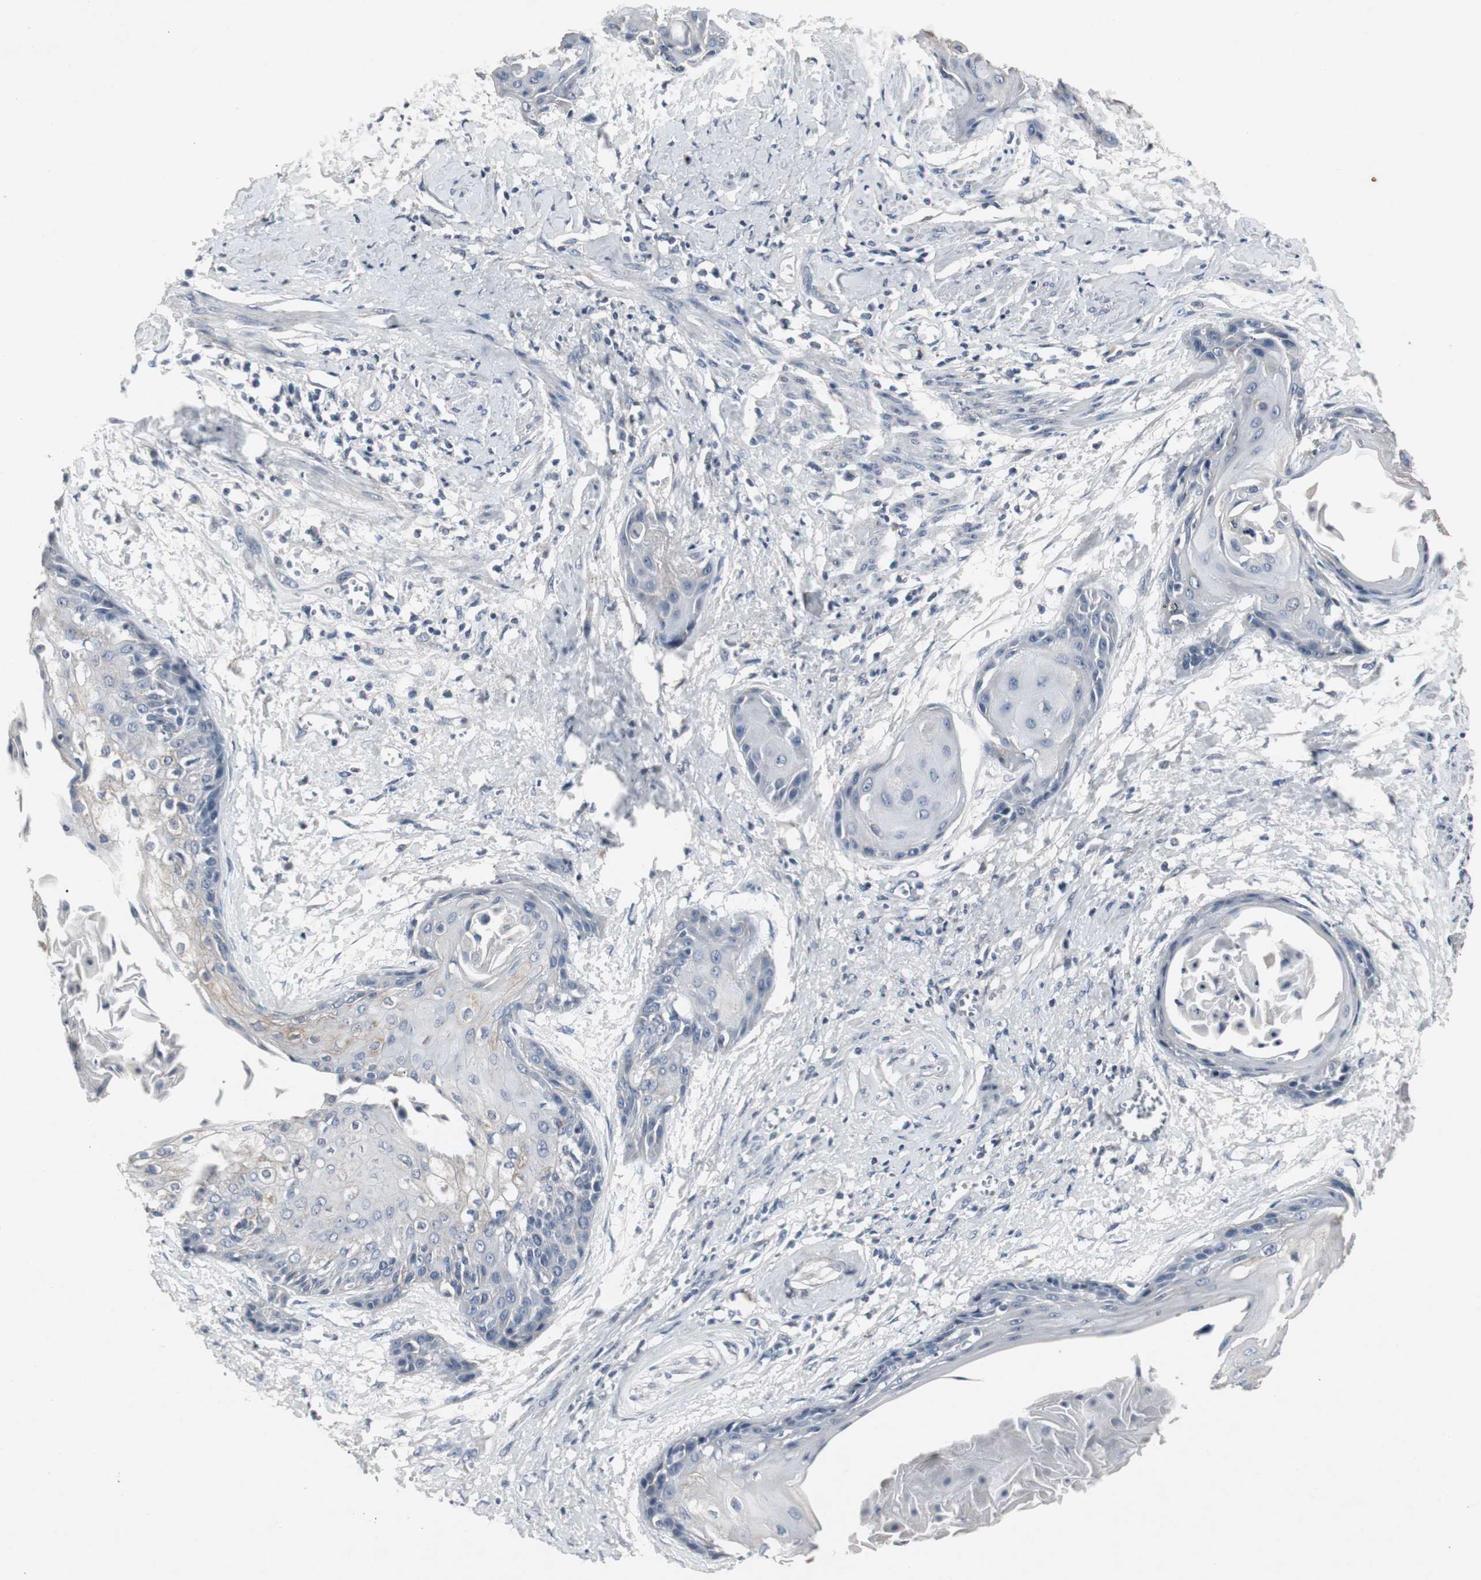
{"staining": {"intensity": "negative", "quantity": "none", "location": "none"}, "tissue": "cervical cancer", "cell_type": "Tumor cells", "image_type": "cancer", "snomed": [{"axis": "morphology", "description": "Squamous cell carcinoma, NOS"}, {"axis": "topography", "description": "Cervix"}], "caption": "A high-resolution micrograph shows immunohistochemistry staining of cervical cancer (squamous cell carcinoma), which reveals no significant positivity in tumor cells. Nuclei are stained in blue.", "gene": "ACAA1", "patient": {"sex": "female", "age": 57}}